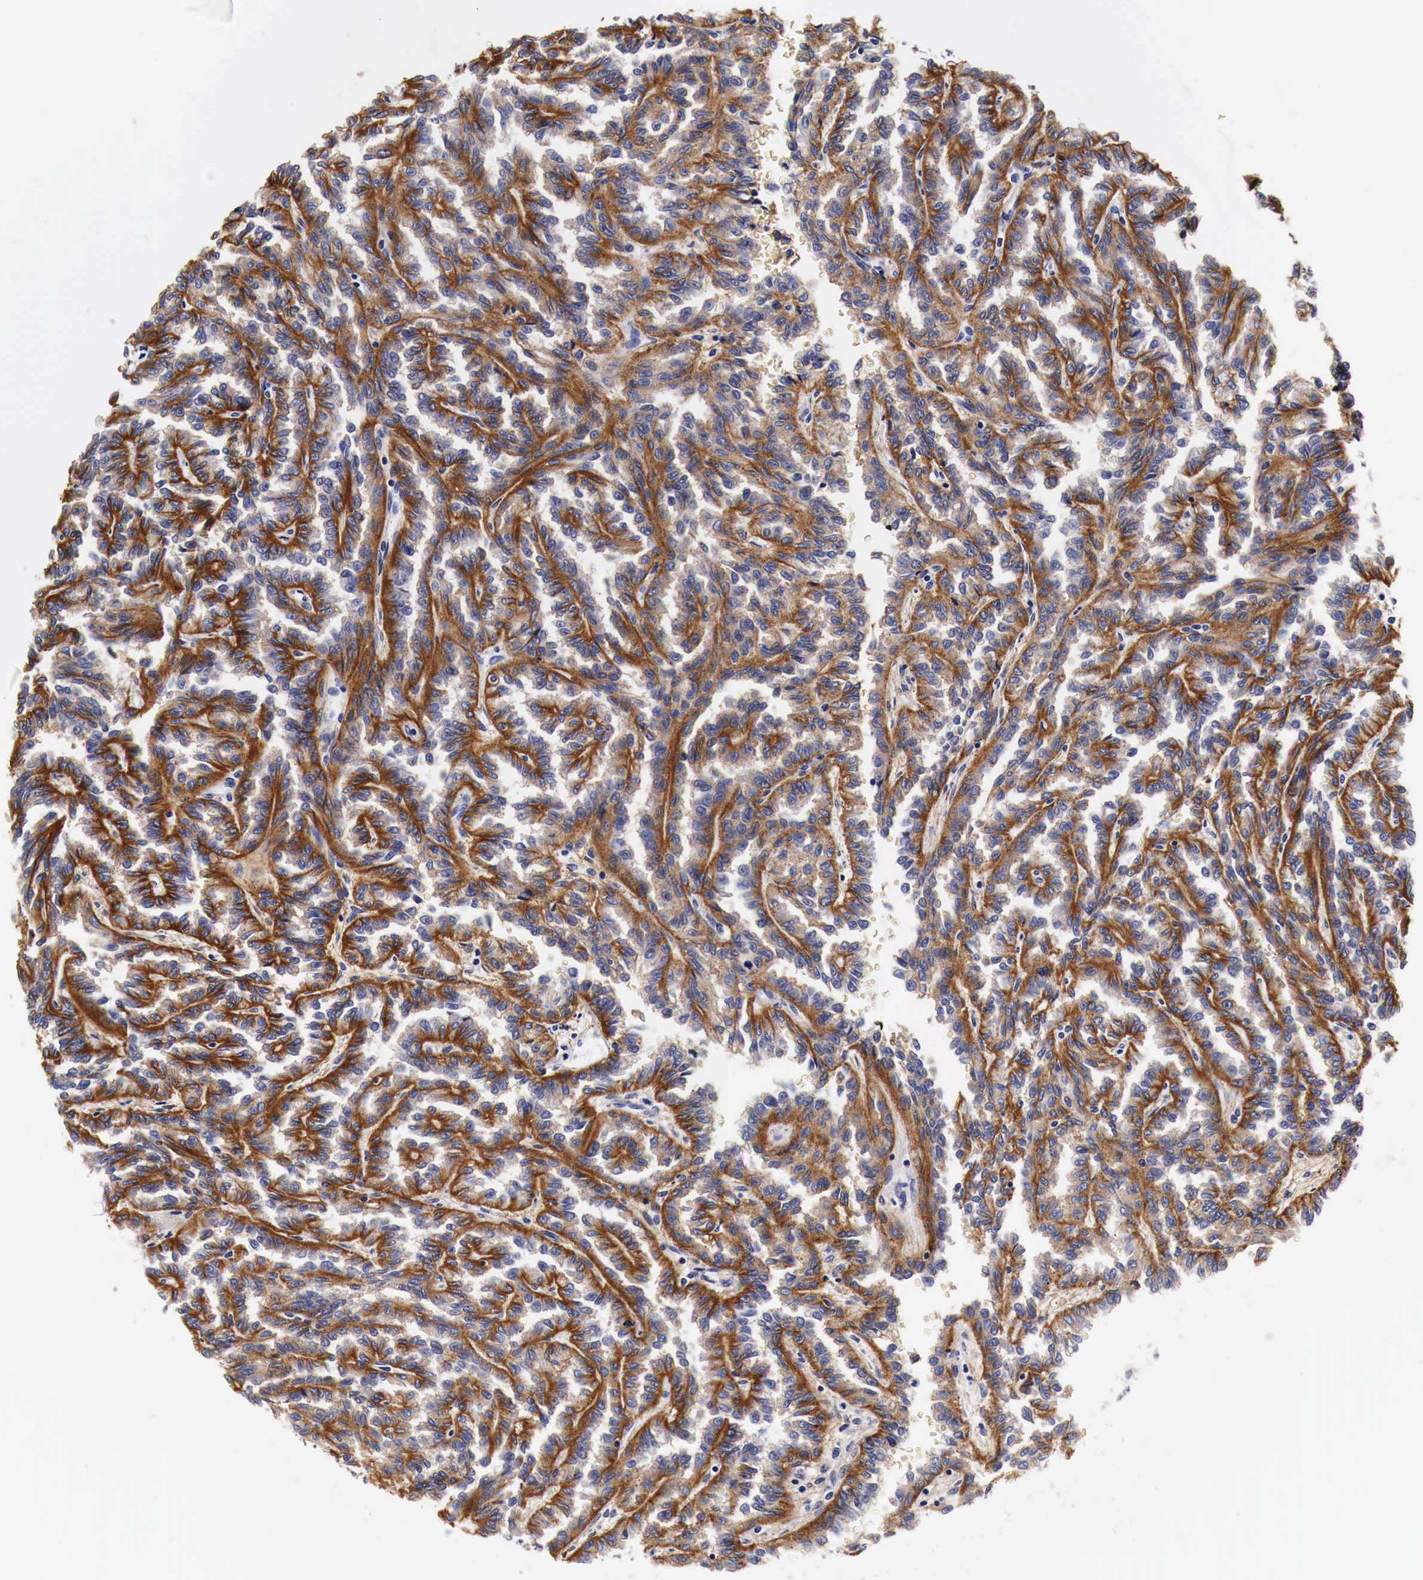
{"staining": {"intensity": "strong", "quantity": ">75%", "location": "cytoplasmic/membranous"}, "tissue": "renal cancer", "cell_type": "Tumor cells", "image_type": "cancer", "snomed": [{"axis": "morphology", "description": "Inflammation, NOS"}, {"axis": "morphology", "description": "Adenocarcinoma, NOS"}, {"axis": "topography", "description": "Kidney"}], "caption": "Protein analysis of renal cancer tissue reveals strong cytoplasmic/membranous staining in about >75% of tumor cells.", "gene": "EGFR", "patient": {"sex": "male", "age": 68}}